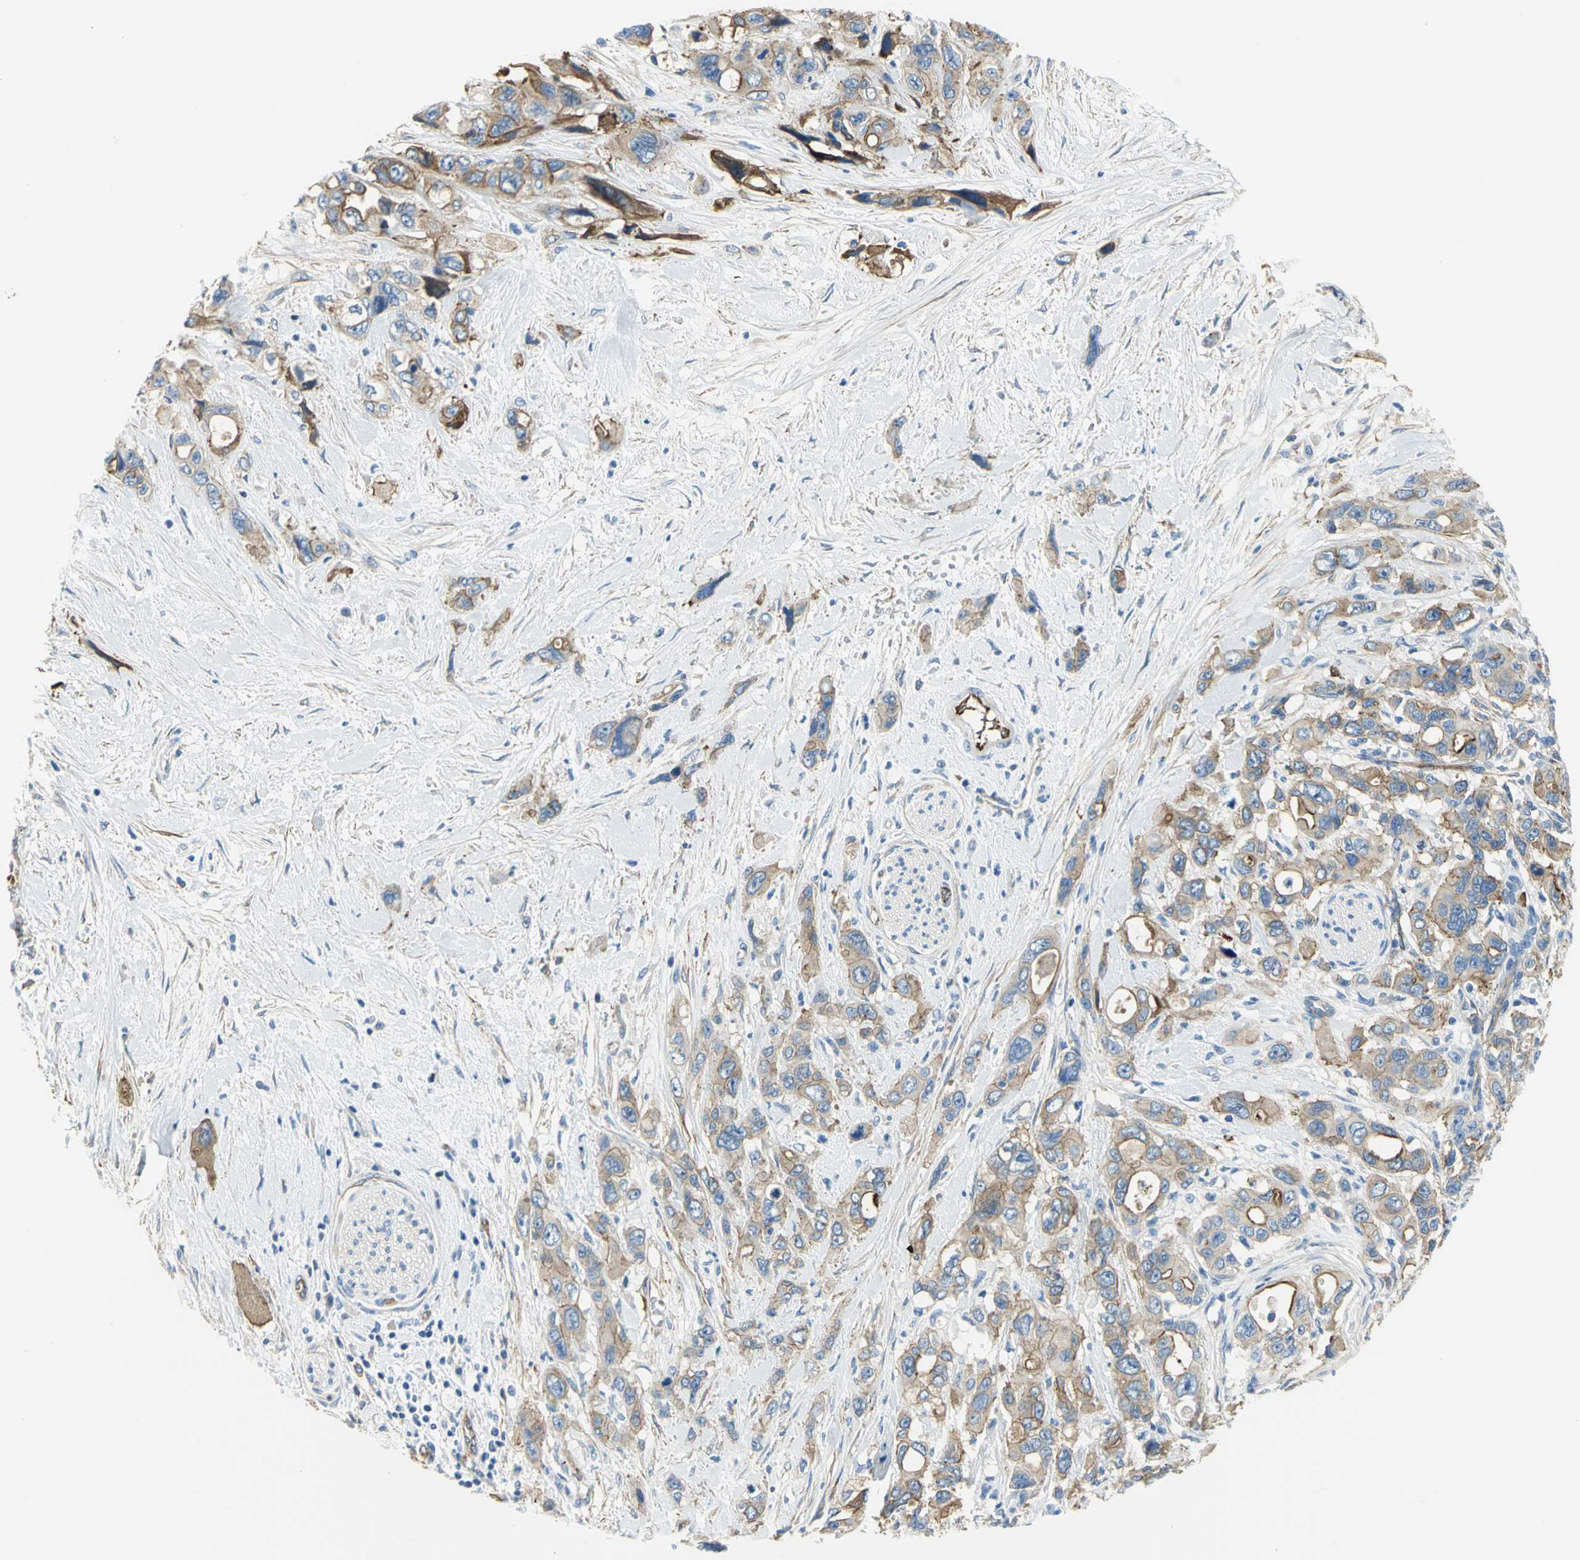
{"staining": {"intensity": "strong", "quantity": ">75%", "location": "cytoplasmic/membranous"}, "tissue": "pancreatic cancer", "cell_type": "Tumor cells", "image_type": "cancer", "snomed": [{"axis": "morphology", "description": "Adenocarcinoma, NOS"}, {"axis": "topography", "description": "Pancreas"}], "caption": "Immunohistochemical staining of human pancreatic adenocarcinoma demonstrates high levels of strong cytoplasmic/membranous protein expression in approximately >75% of tumor cells.", "gene": "FLNB", "patient": {"sex": "male", "age": 46}}